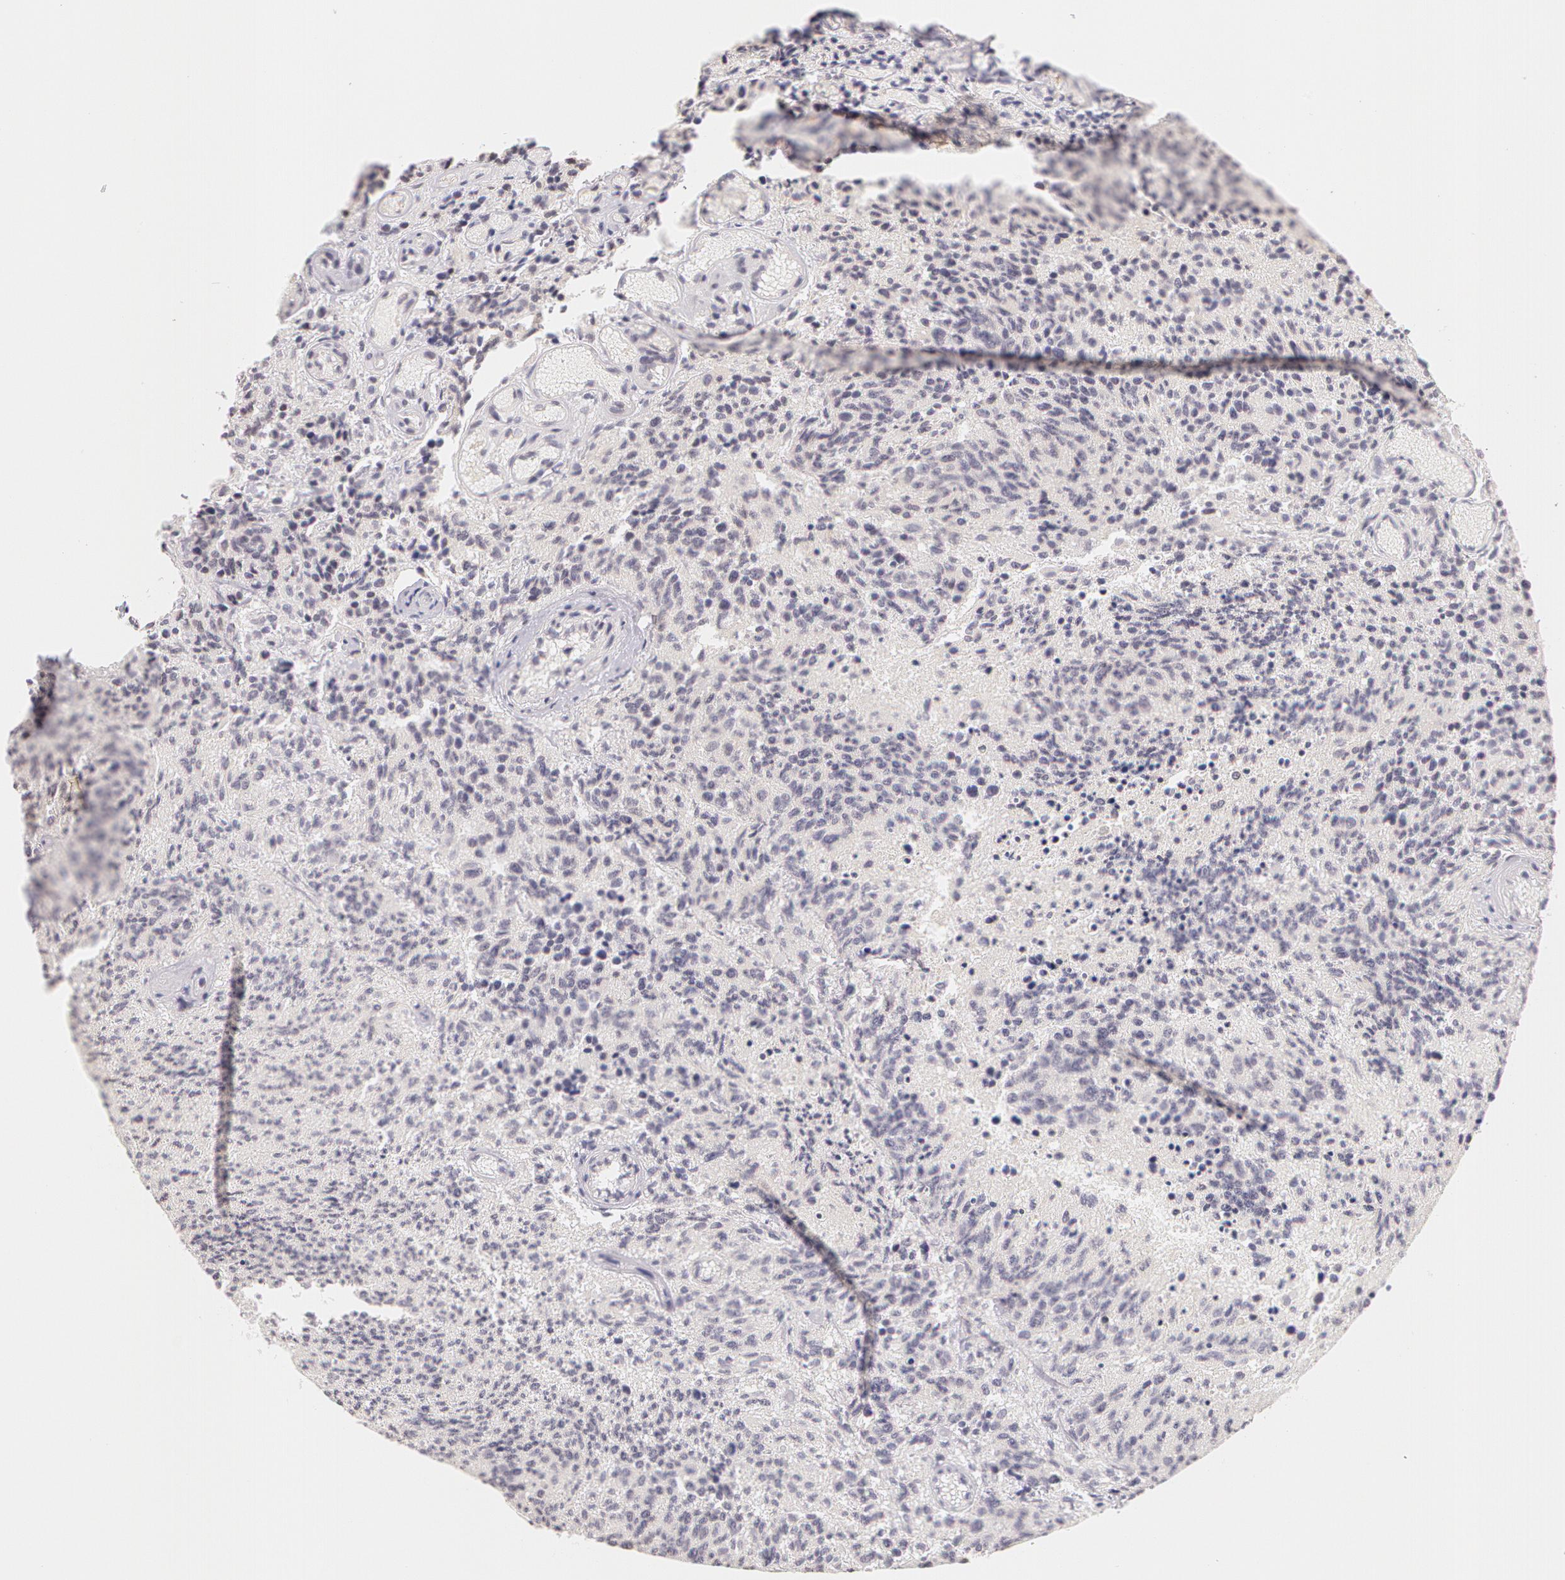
{"staining": {"intensity": "negative", "quantity": "none", "location": "none"}, "tissue": "glioma", "cell_type": "Tumor cells", "image_type": "cancer", "snomed": [{"axis": "morphology", "description": "Glioma, malignant, High grade"}, {"axis": "topography", "description": "Brain"}], "caption": "Image shows no protein staining in tumor cells of glioma tissue.", "gene": "ZNF597", "patient": {"sex": "male", "age": 36}}